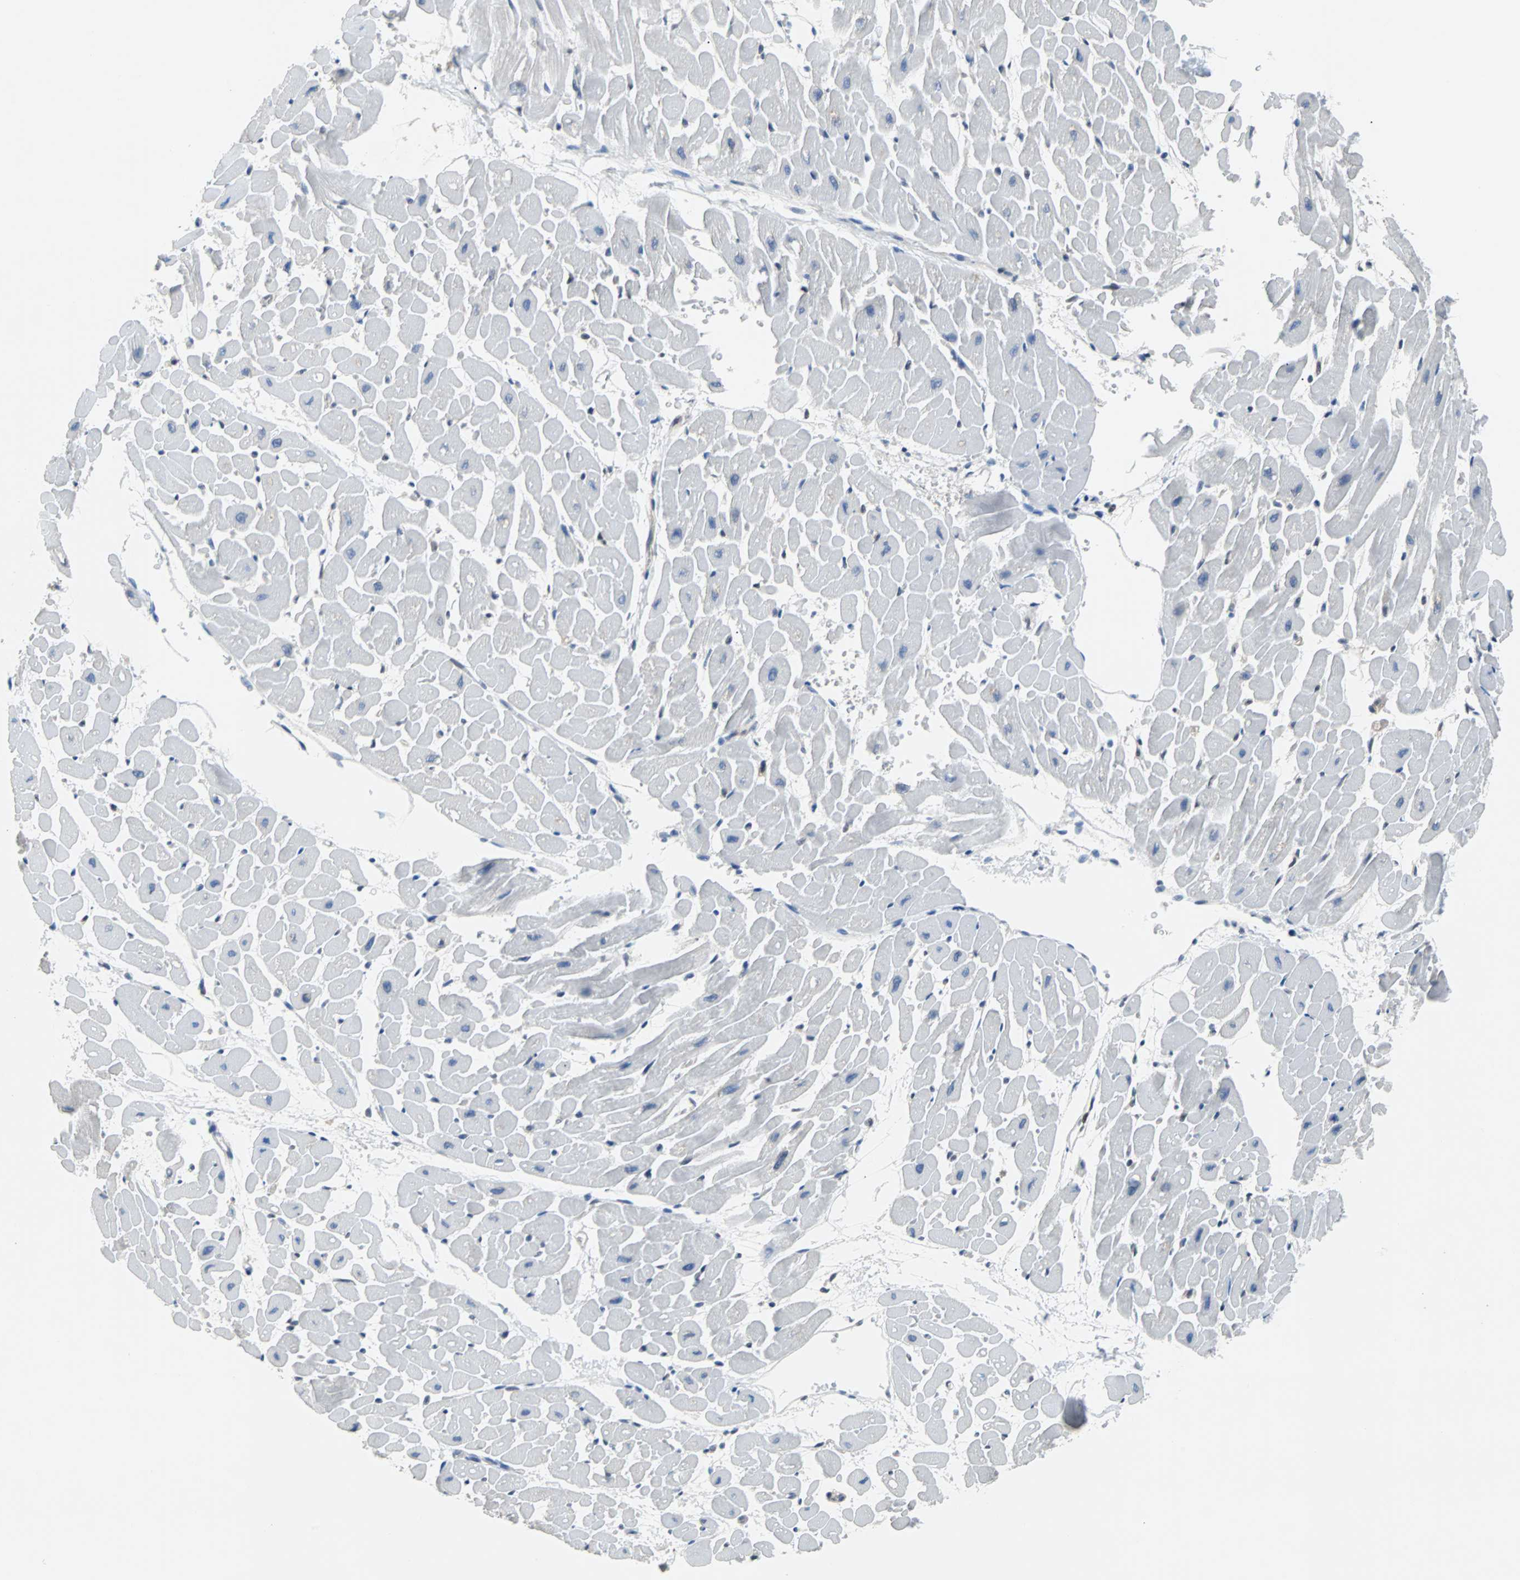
{"staining": {"intensity": "negative", "quantity": "none", "location": "none"}, "tissue": "heart muscle", "cell_type": "Cardiomyocytes", "image_type": "normal", "snomed": [{"axis": "morphology", "description": "Normal tissue, NOS"}, {"axis": "topography", "description": "Heart"}], "caption": "A high-resolution photomicrograph shows IHC staining of unremarkable heart muscle, which reveals no significant positivity in cardiomyocytes. The staining was performed using DAB to visualize the protein expression in brown, while the nuclei were stained in blue with hematoxylin (Magnification: 20x).", "gene": "MAP2K6", "patient": {"sex": "male", "age": 45}}